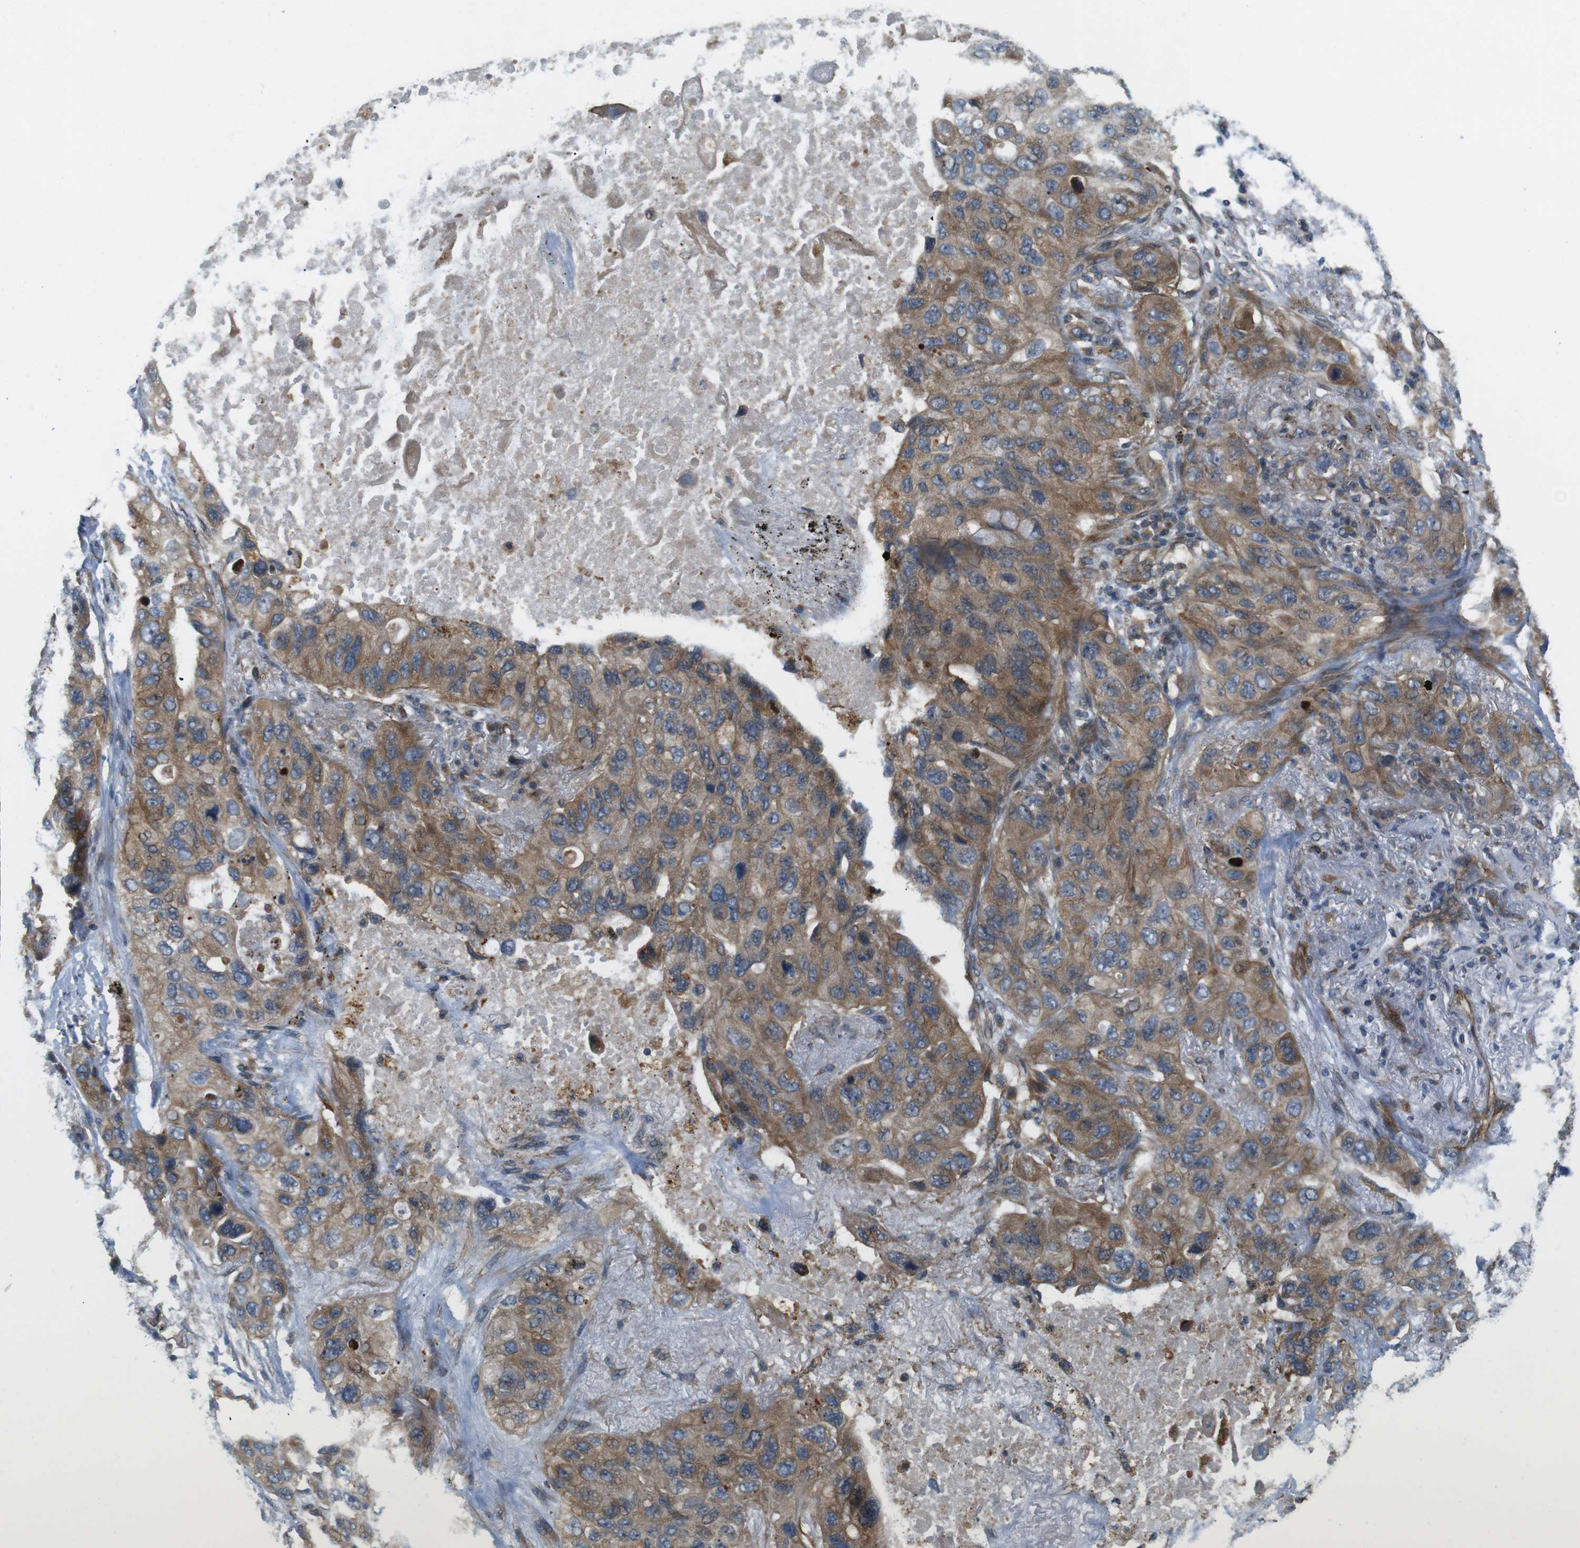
{"staining": {"intensity": "moderate", "quantity": ">75%", "location": "cytoplasmic/membranous"}, "tissue": "lung cancer", "cell_type": "Tumor cells", "image_type": "cancer", "snomed": [{"axis": "morphology", "description": "Squamous cell carcinoma, NOS"}, {"axis": "topography", "description": "Lung"}], "caption": "Human lung cancer stained for a protein (brown) displays moderate cytoplasmic/membranous positive expression in approximately >75% of tumor cells.", "gene": "TSC1", "patient": {"sex": "female", "age": 73}}